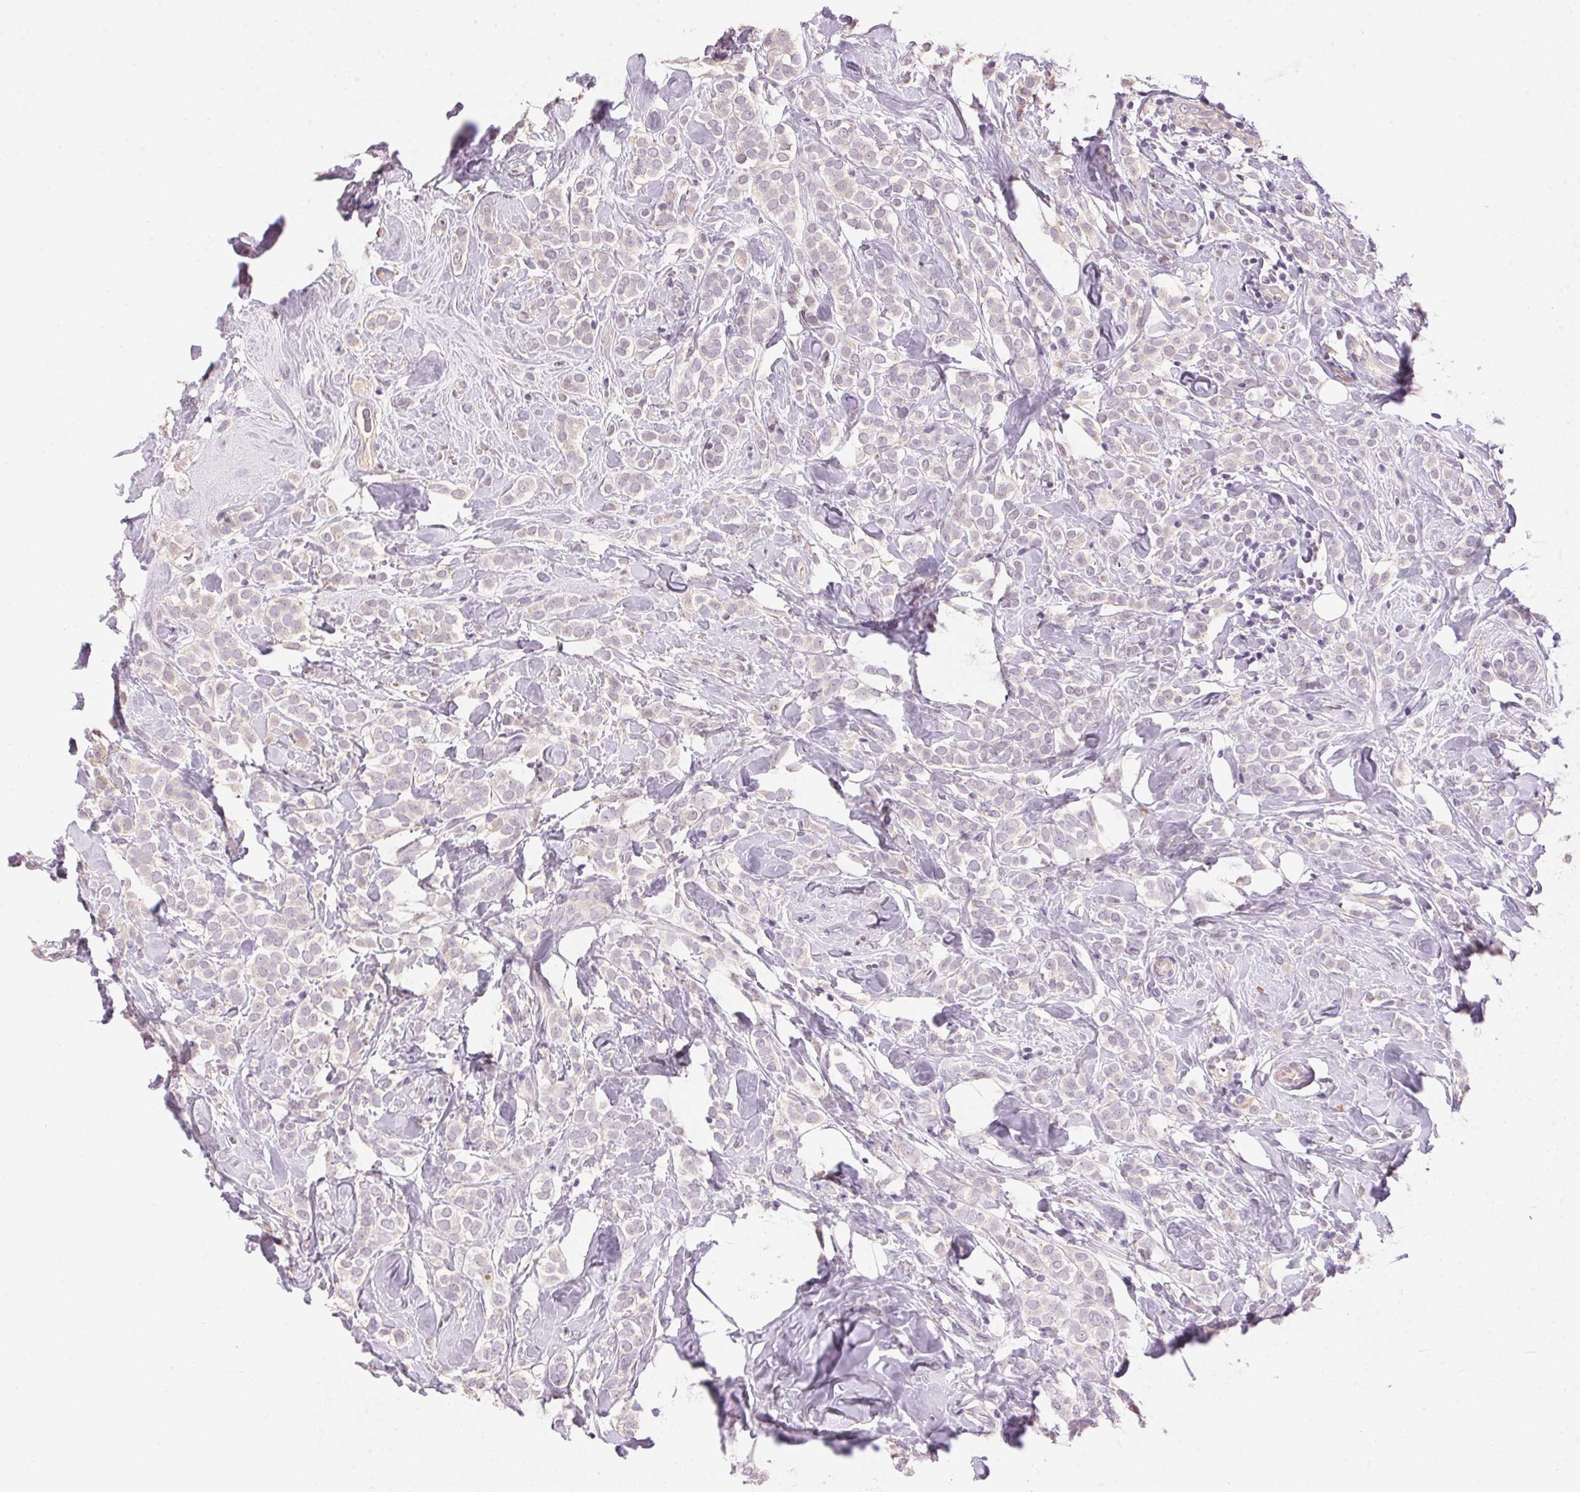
{"staining": {"intensity": "negative", "quantity": "none", "location": "none"}, "tissue": "breast cancer", "cell_type": "Tumor cells", "image_type": "cancer", "snomed": [{"axis": "morphology", "description": "Lobular carcinoma"}, {"axis": "topography", "description": "Breast"}], "caption": "An immunohistochemistry (IHC) photomicrograph of breast cancer (lobular carcinoma) is shown. There is no staining in tumor cells of breast cancer (lobular carcinoma). (DAB immunohistochemistry (IHC), high magnification).", "gene": "LYZL6", "patient": {"sex": "female", "age": 49}}